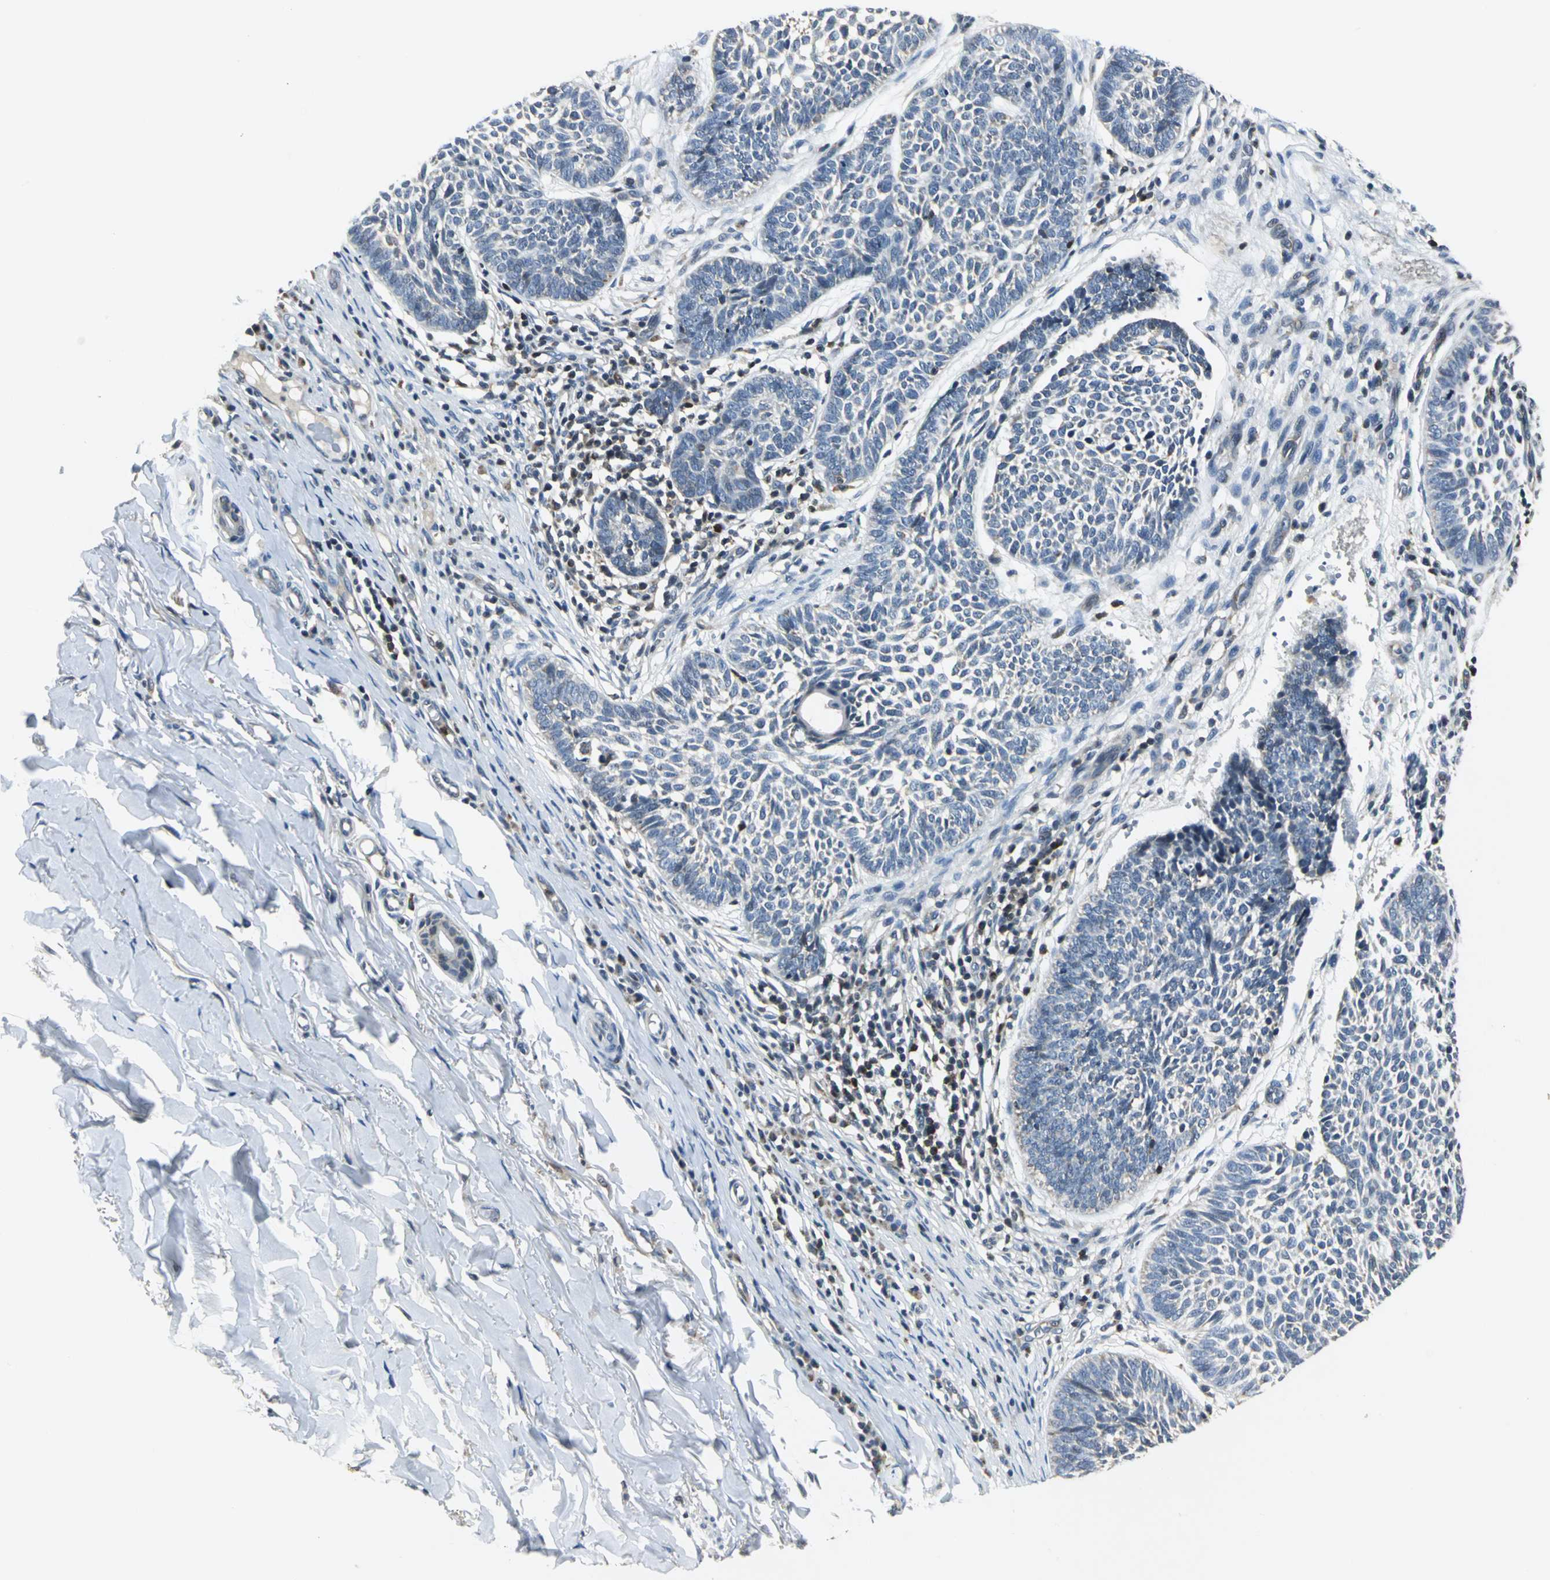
{"staining": {"intensity": "negative", "quantity": "none", "location": "none"}, "tissue": "skin cancer", "cell_type": "Tumor cells", "image_type": "cancer", "snomed": [{"axis": "morphology", "description": "Normal tissue, NOS"}, {"axis": "morphology", "description": "Basal cell carcinoma"}, {"axis": "topography", "description": "Skin"}], "caption": "This is a image of IHC staining of basal cell carcinoma (skin), which shows no expression in tumor cells.", "gene": "USP40", "patient": {"sex": "male", "age": 87}}